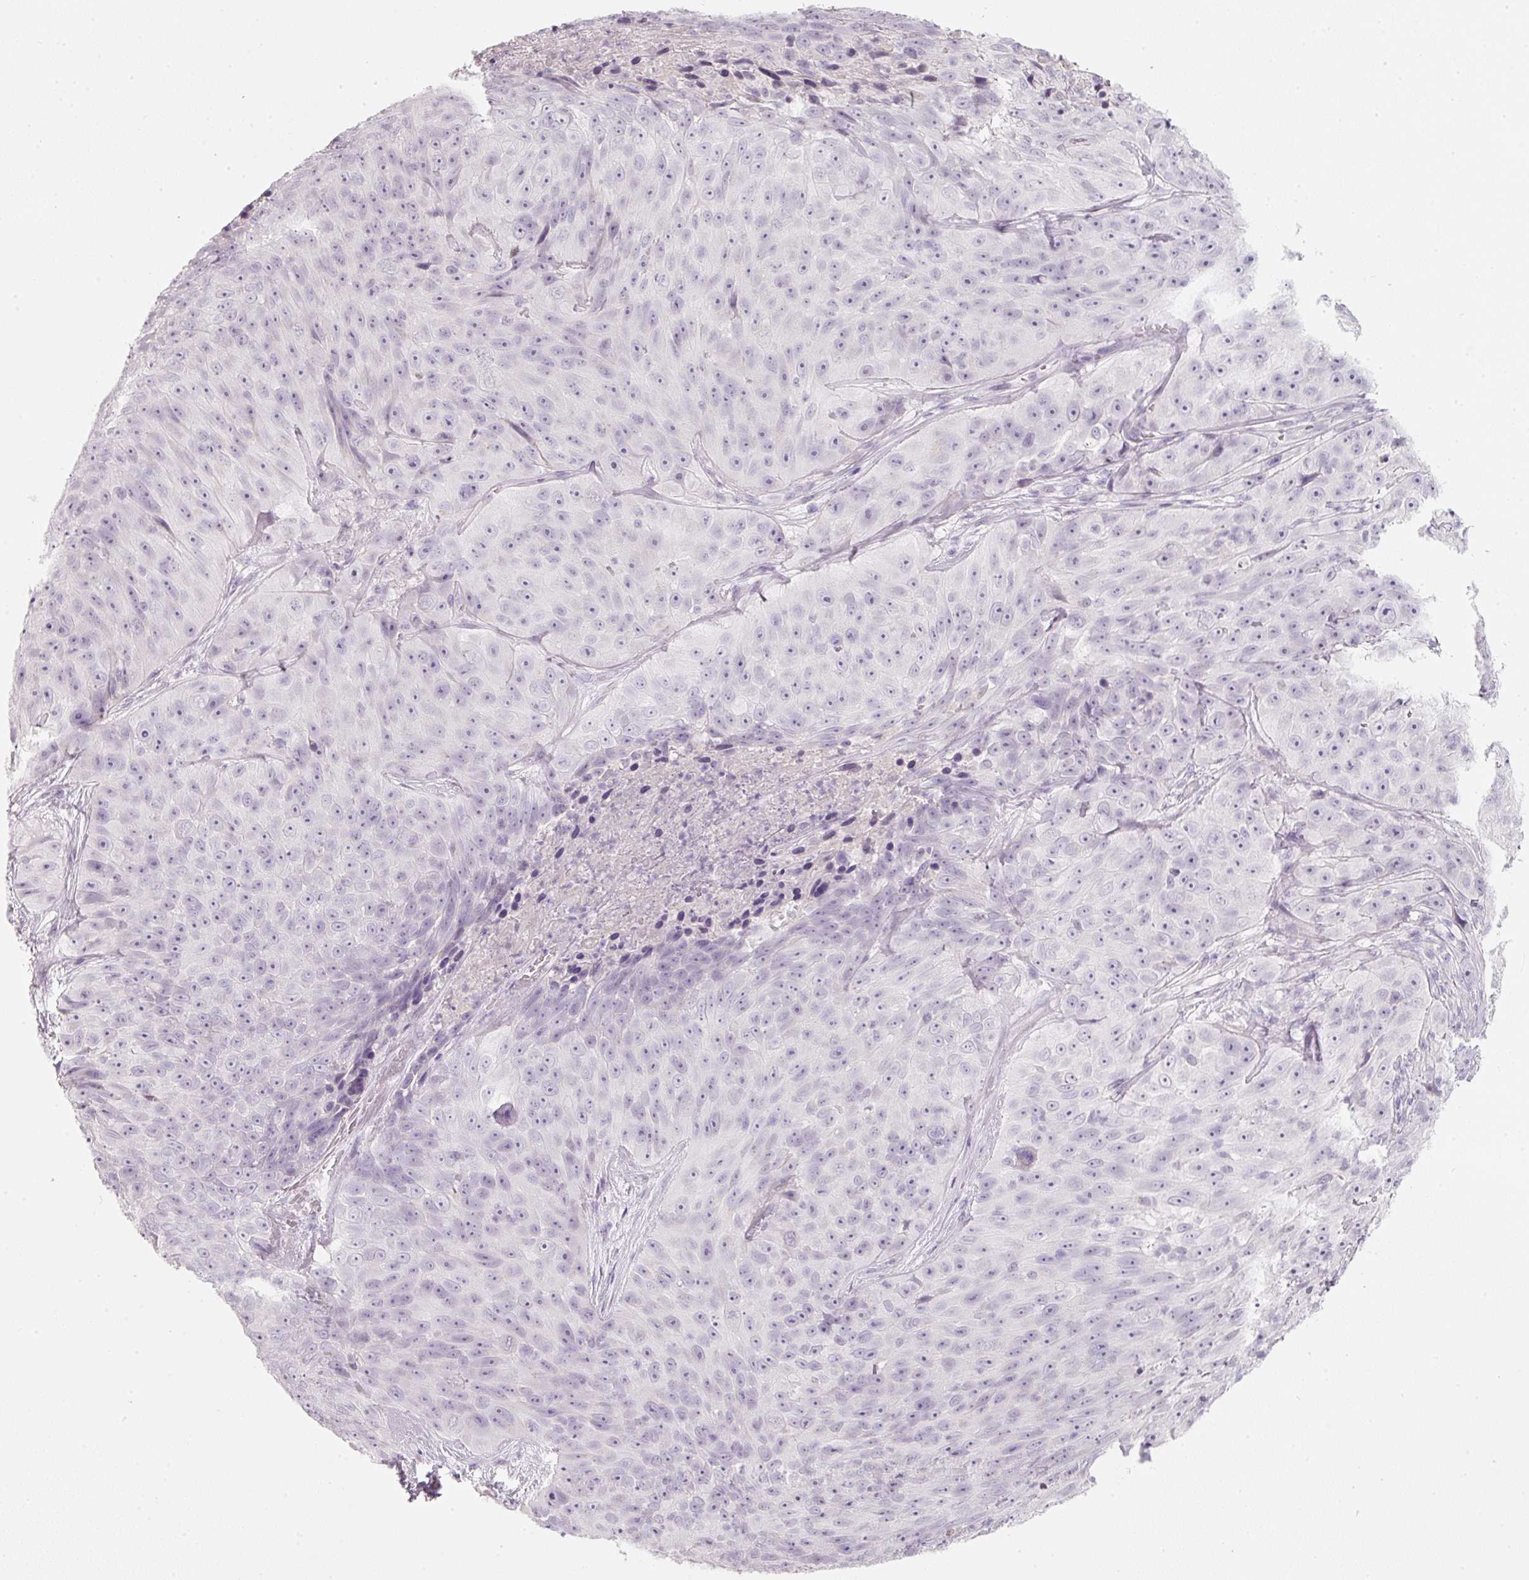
{"staining": {"intensity": "negative", "quantity": "none", "location": "none"}, "tissue": "skin cancer", "cell_type": "Tumor cells", "image_type": "cancer", "snomed": [{"axis": "morphology", "description": "Squamous cell carcinoma, NOS"}, {"axis": "topography", "description": "Skin"}], "caption": "Micrograph shows no protein positivity in tumor cells of skin squamous cell carcinoma tissue.", "gene": "ENSG00000206549", "patient": {"sex": "female", "age": 87}}